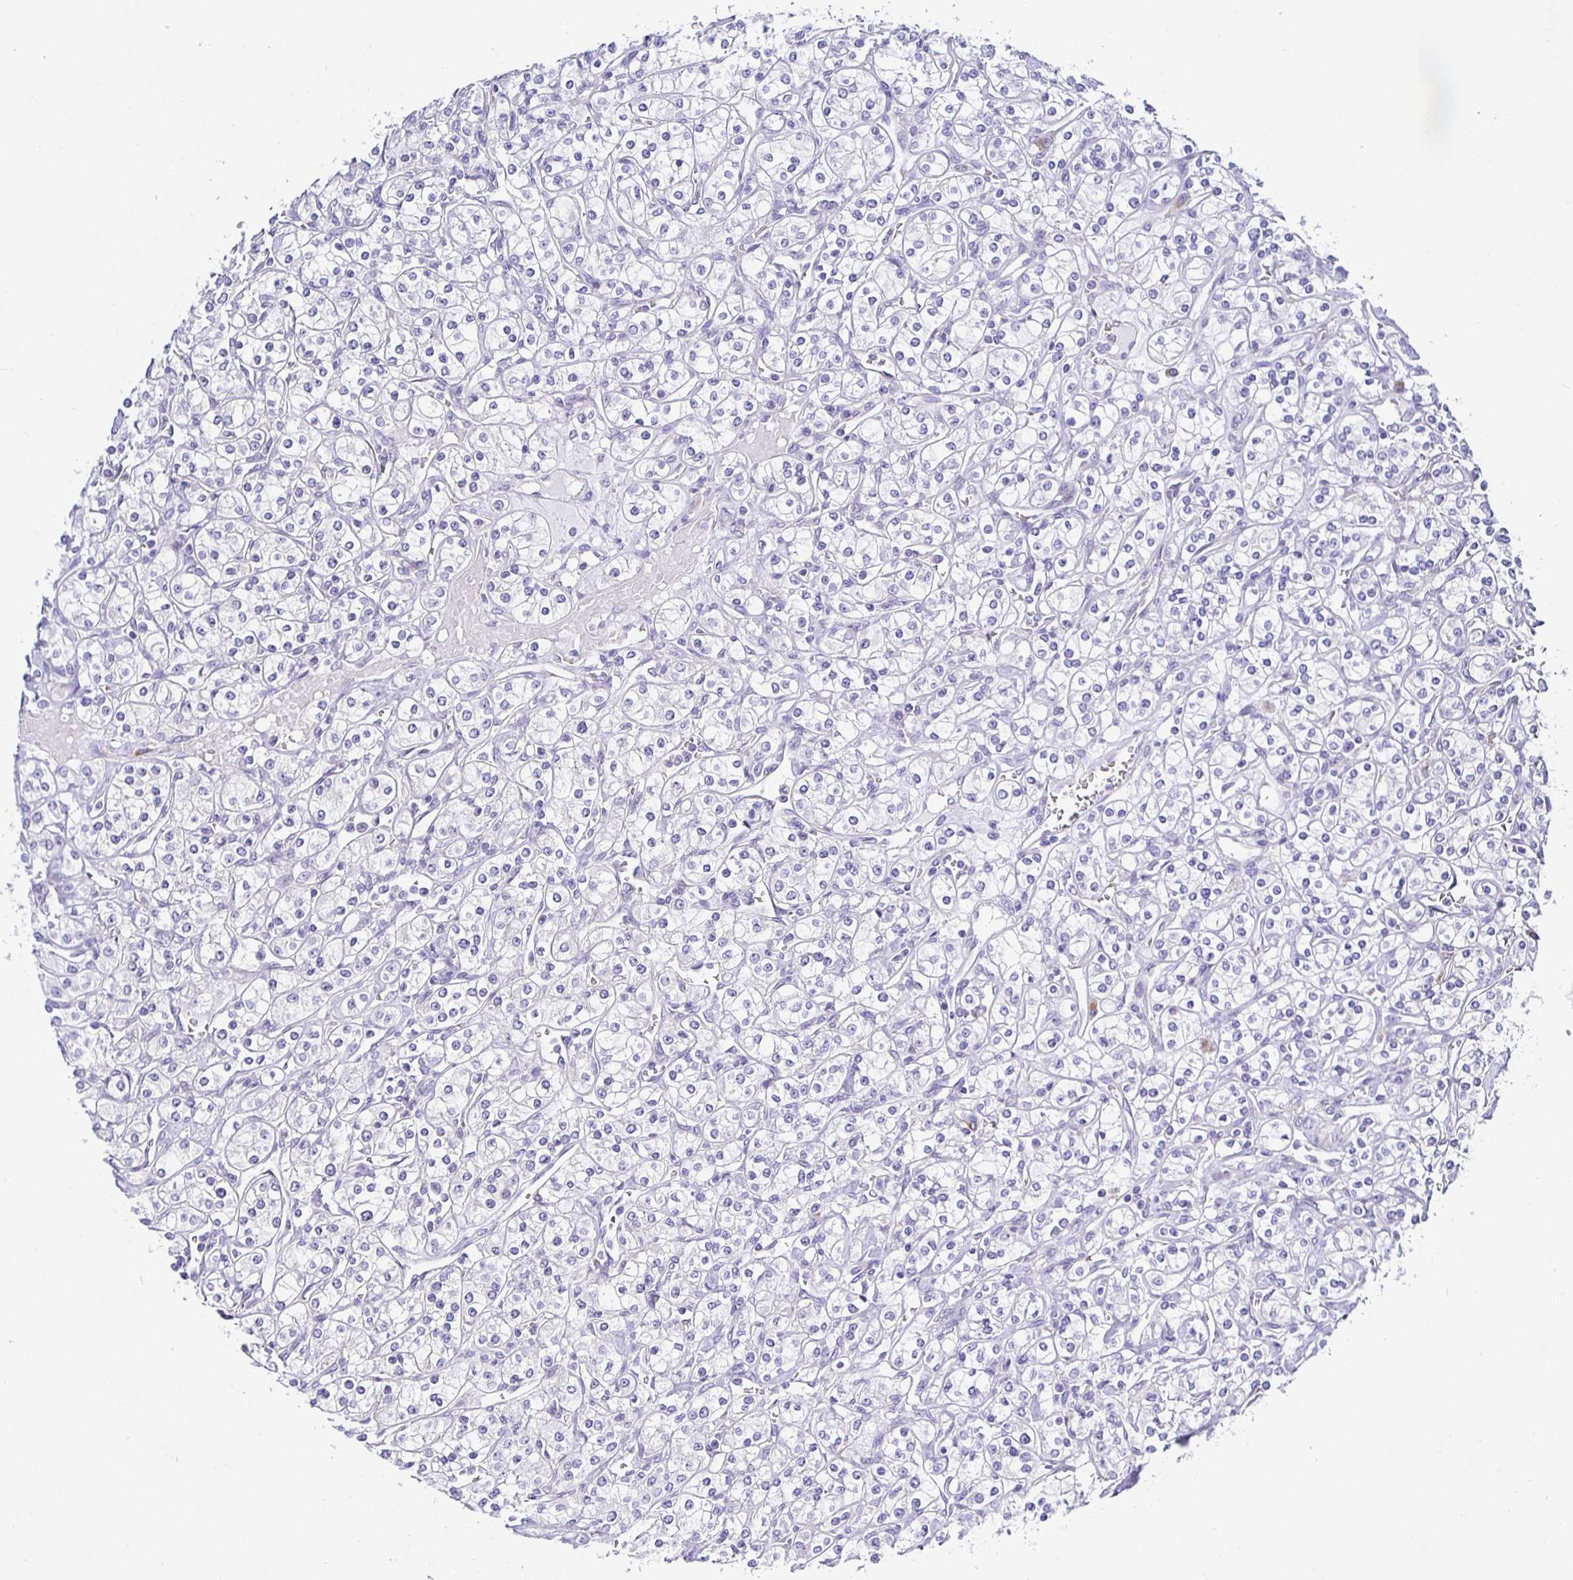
{"staining": {"intensity": "negative", "quantity": "none", "location": "none"}, "tissue": "renal cancer", "cell_type": "Tumor cells", "image_type": "cancer", "snomed": [{"axis": "morphology", "description": "Adenocarcinoma, NOS"}, {"axis": "topography", "description": "Kidney"}], "caption": "Immunohistochemistry (IHC) of human renal cancer (adenocarcinoma) demonstrates no expression in tumor cells. (Brightfield microscopy of DAB immunohistochemistry (IHC) at high magnification).", "gene": "OPALIN", "patient": {"sex": "male", "age": 77}}